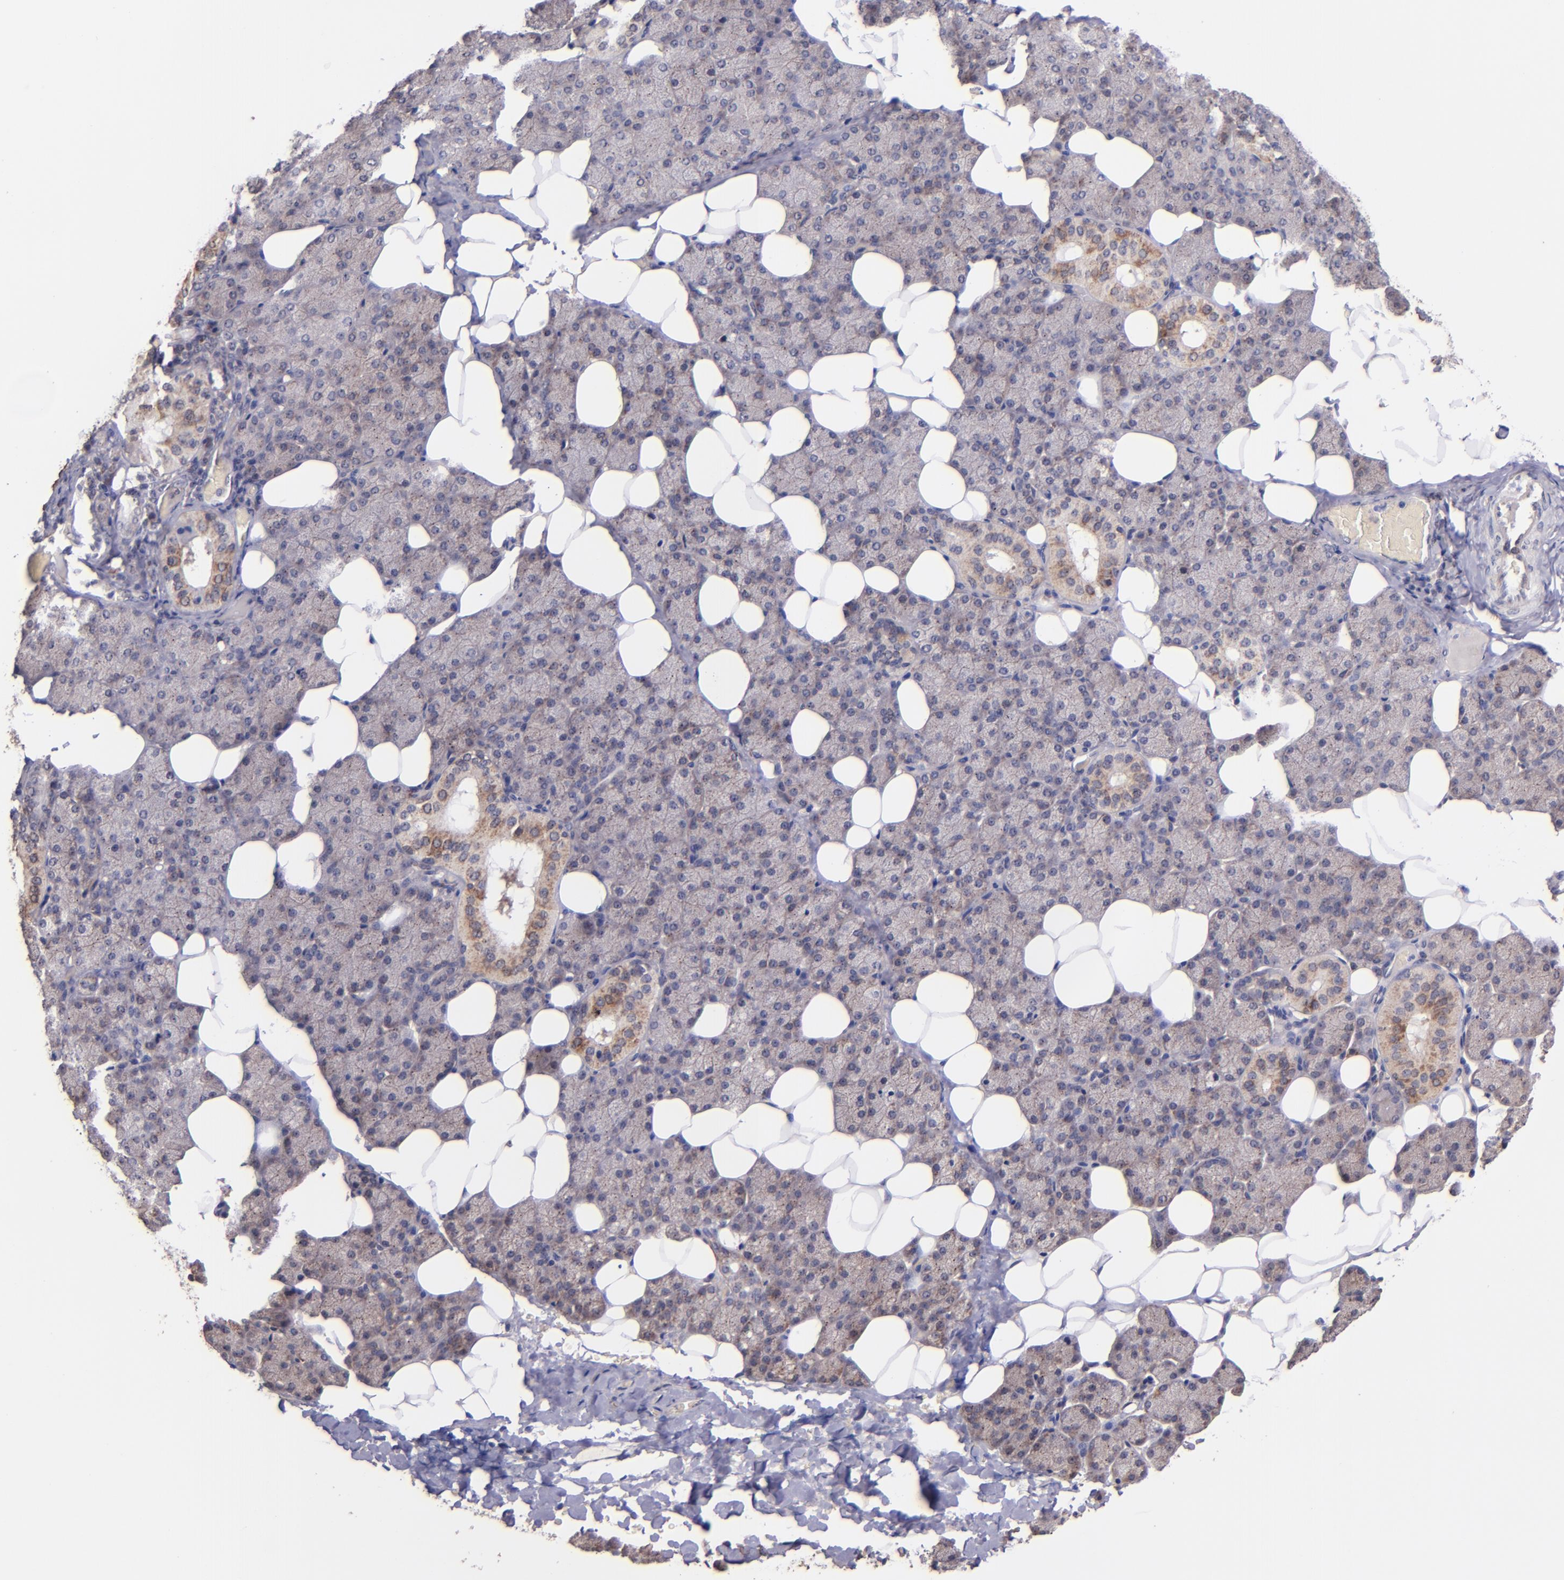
{"staining": {"intensity": "weak", "quantity": ">75%", "location": "cytoplasmic/membranous"}, "tissue": "salivary gland", "cell_type": "Glandular cells", "image_type": "normal", "snomed": [{"axis": "morphology", "description": "Normal tissue, NOS"}, {"axis": "topography", "description": "Lymph node"}, {"axis": "topography", "description": "Salivary gland"}], "caption": "High-magnification brightfield microscopy of unremarkable salivary gland stained with DAB (brown) and counterstained with hematoxylin (blue). glandular cells exhibit weak cytoplasmic/membranous staining is identified in about>75% of cells. (DAB (3,3'-diaminobenzidine) IHC, brown staining for protein, blue staining for nuclei).", "gene": "SHC1", "patient": {"sex": "male", "age": 8}}